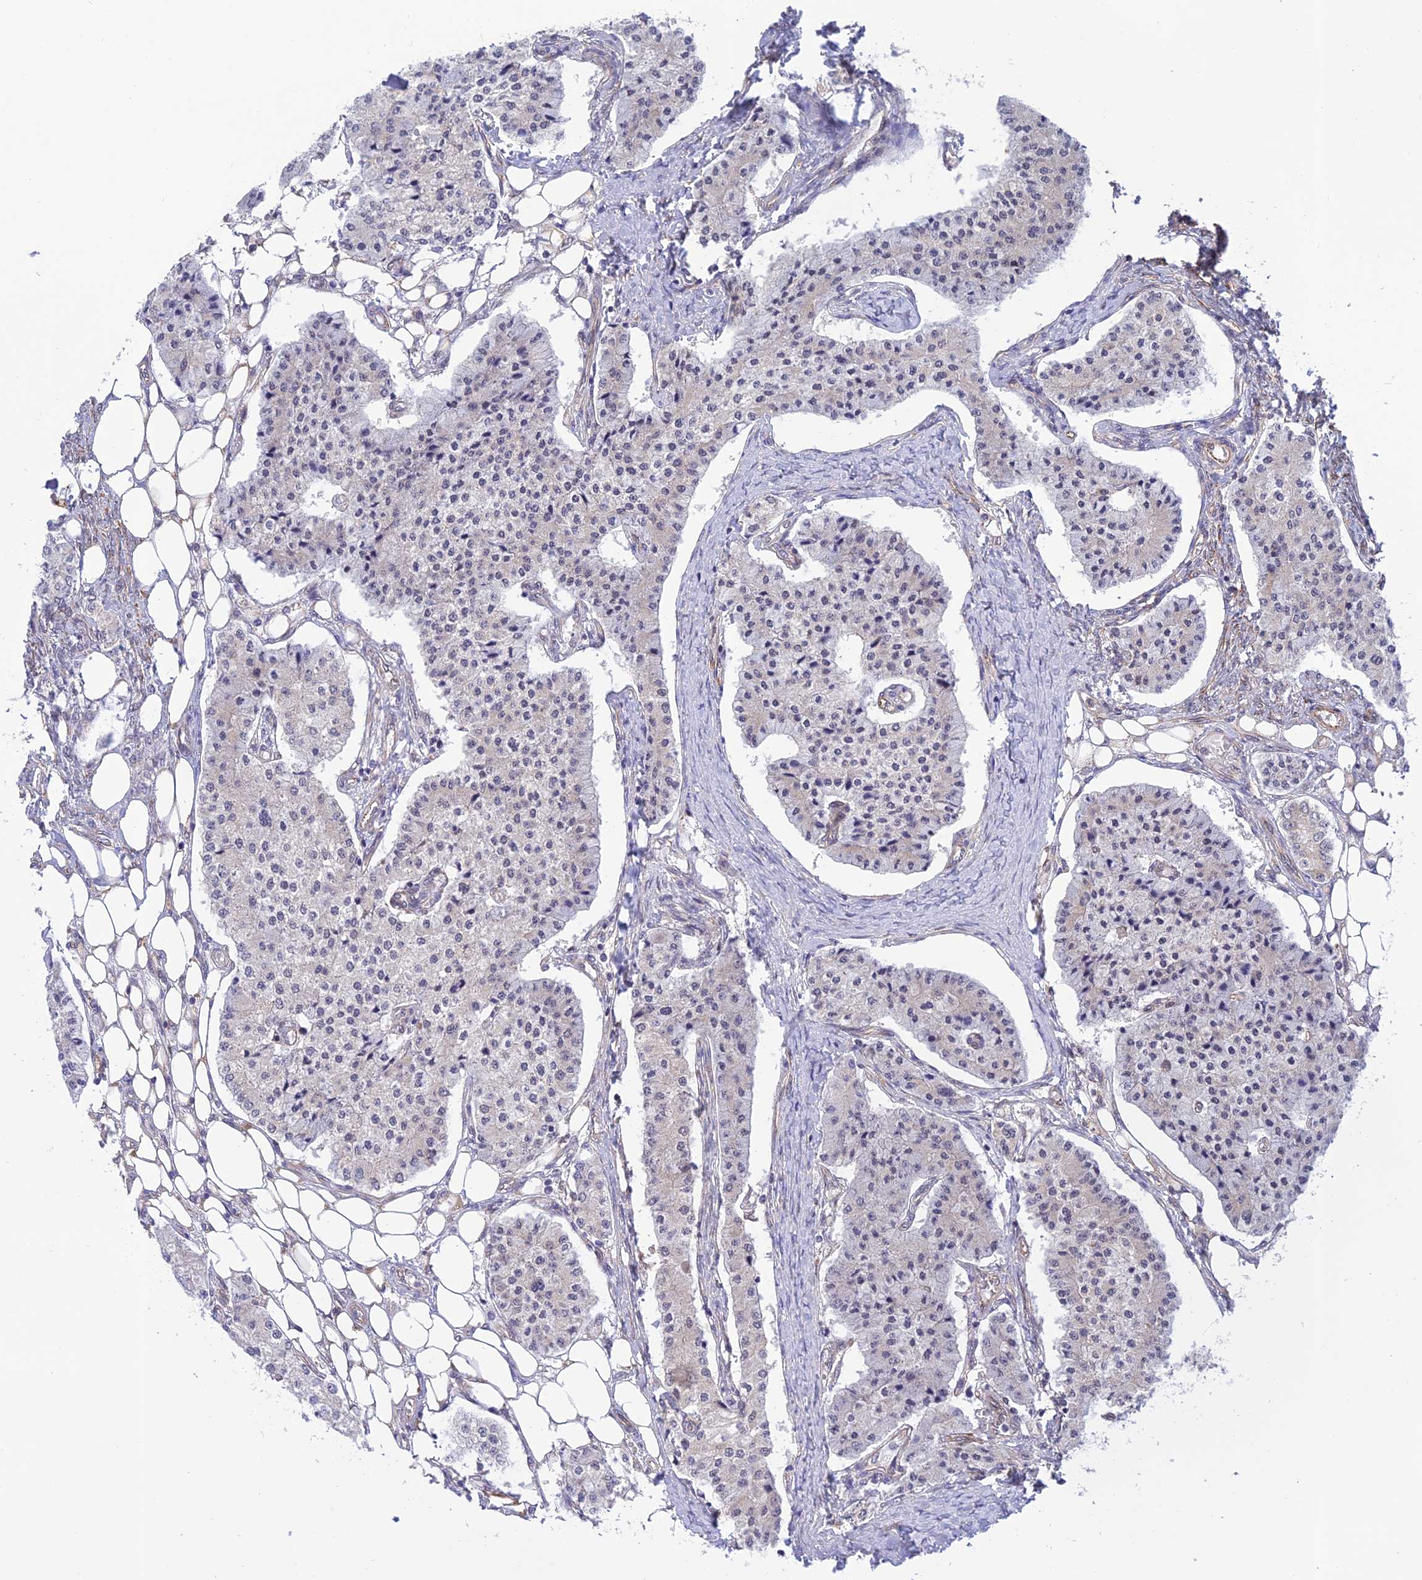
{"staining": {"intensity": "negative", "quantity": "none", "location": "none"}, "tissue": "carcinoid", "cell_type": "Tumor cells", "image_type": "cancer", "snomed": [{"axis": "morphology", "description": "Carcinoid, malignant, NOS"}, {"axis": "topography", "description": "Colon"}], "caption": "Image shows no protein positivity in tumor cells of carcinoid tissue.", "gene": "PAGR1", "patient": {"sex": "female", "age": 52}}